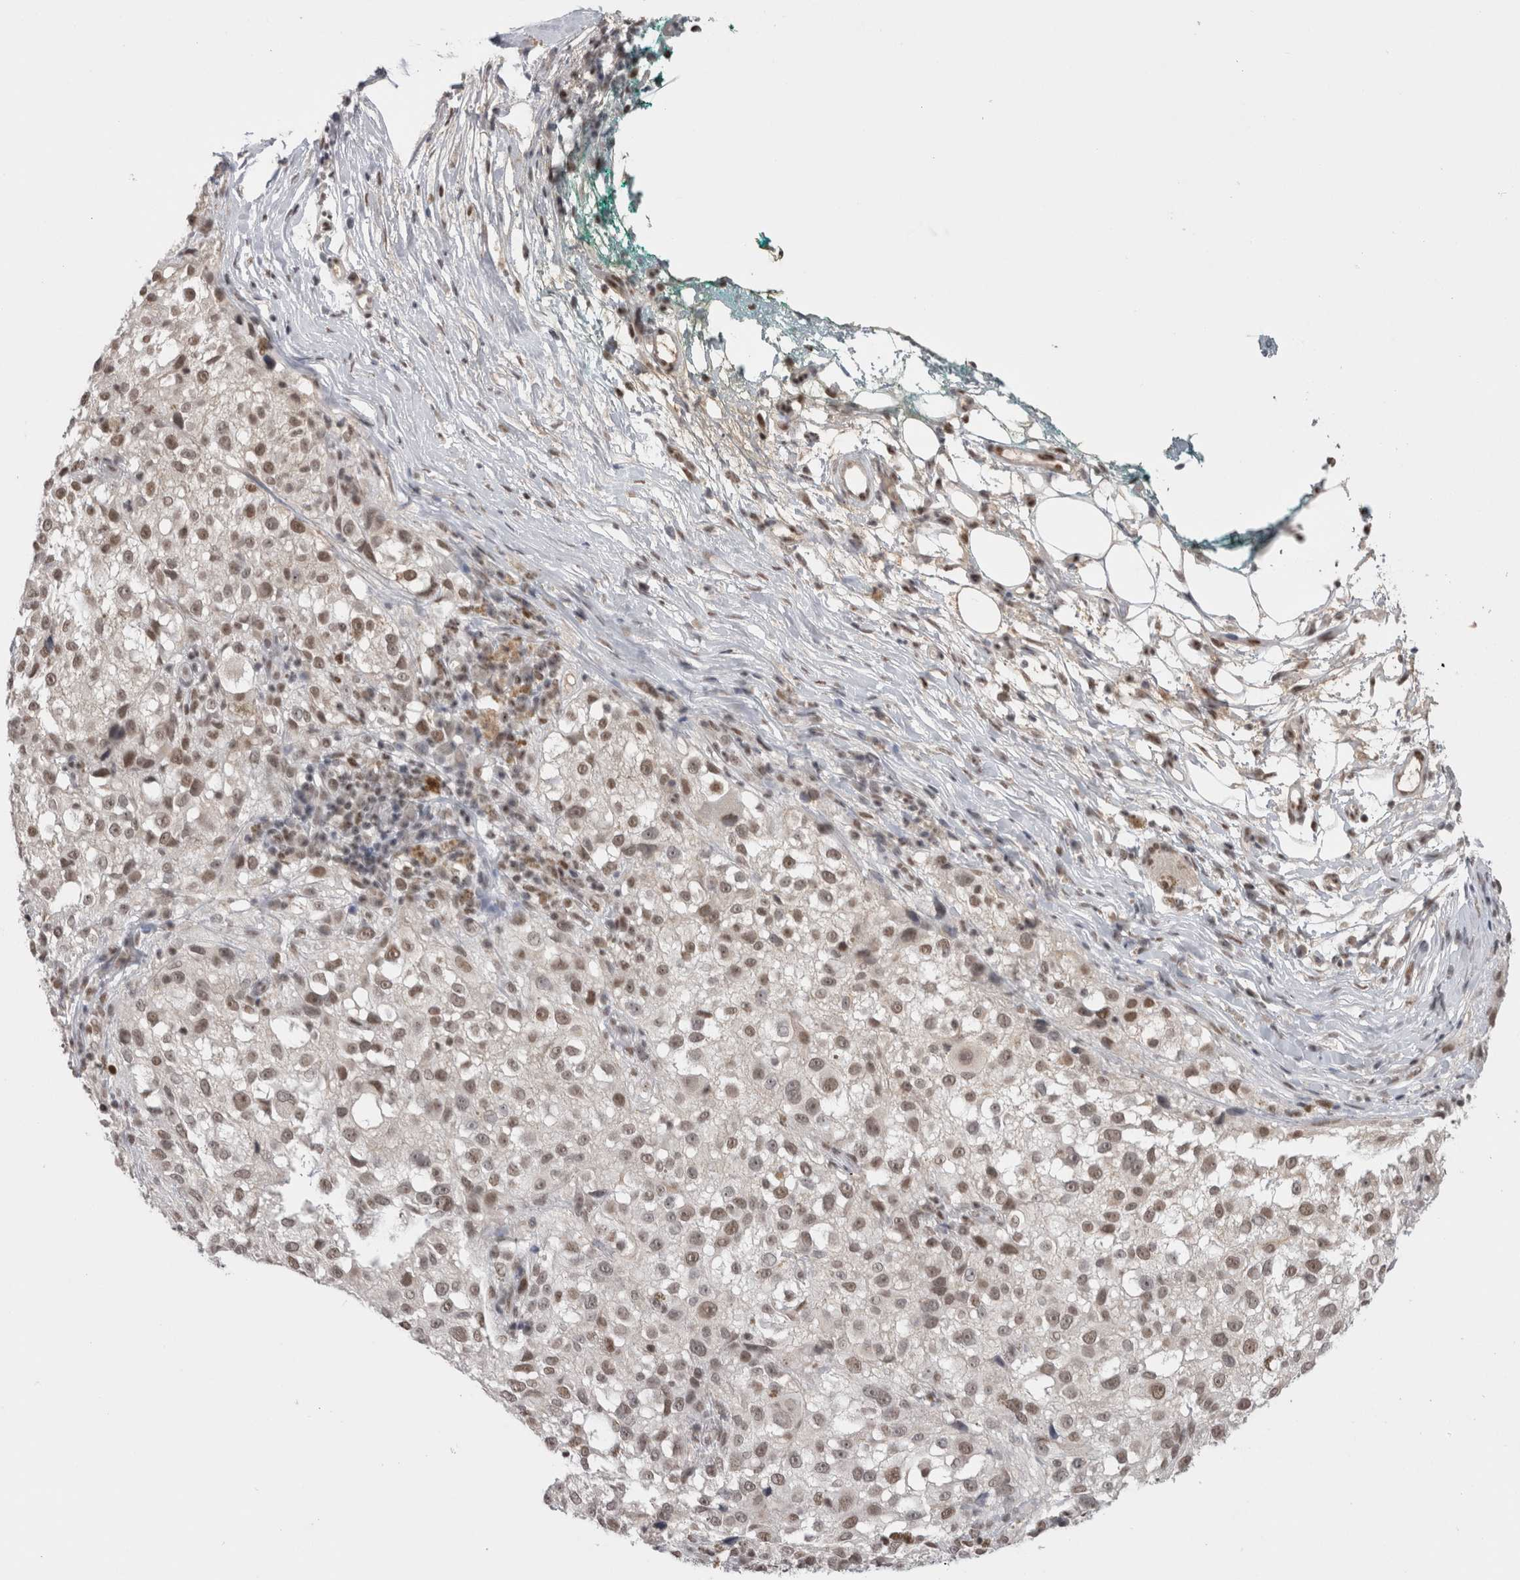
{"staining": {"intensity": "moderate", "quantity": "<25%", "location": "nuclear"}, "tissue": "melanoma", "cell_type": "Tumor cells", "image_type": "cancer", "snomed": [{"axis": "morphology", "description": "Necrosis, NOS"}, {"axis": "morphology", "description": "Malignant melanoma, NOS"}, {"axis": "topography", "description": "Skin"}], "caption": "Melanoma tissue displays moderate nuclear staining in about <25% of tumor cells", "gene": "DAXX", "patient": {"sex": "female", "age": 87}}